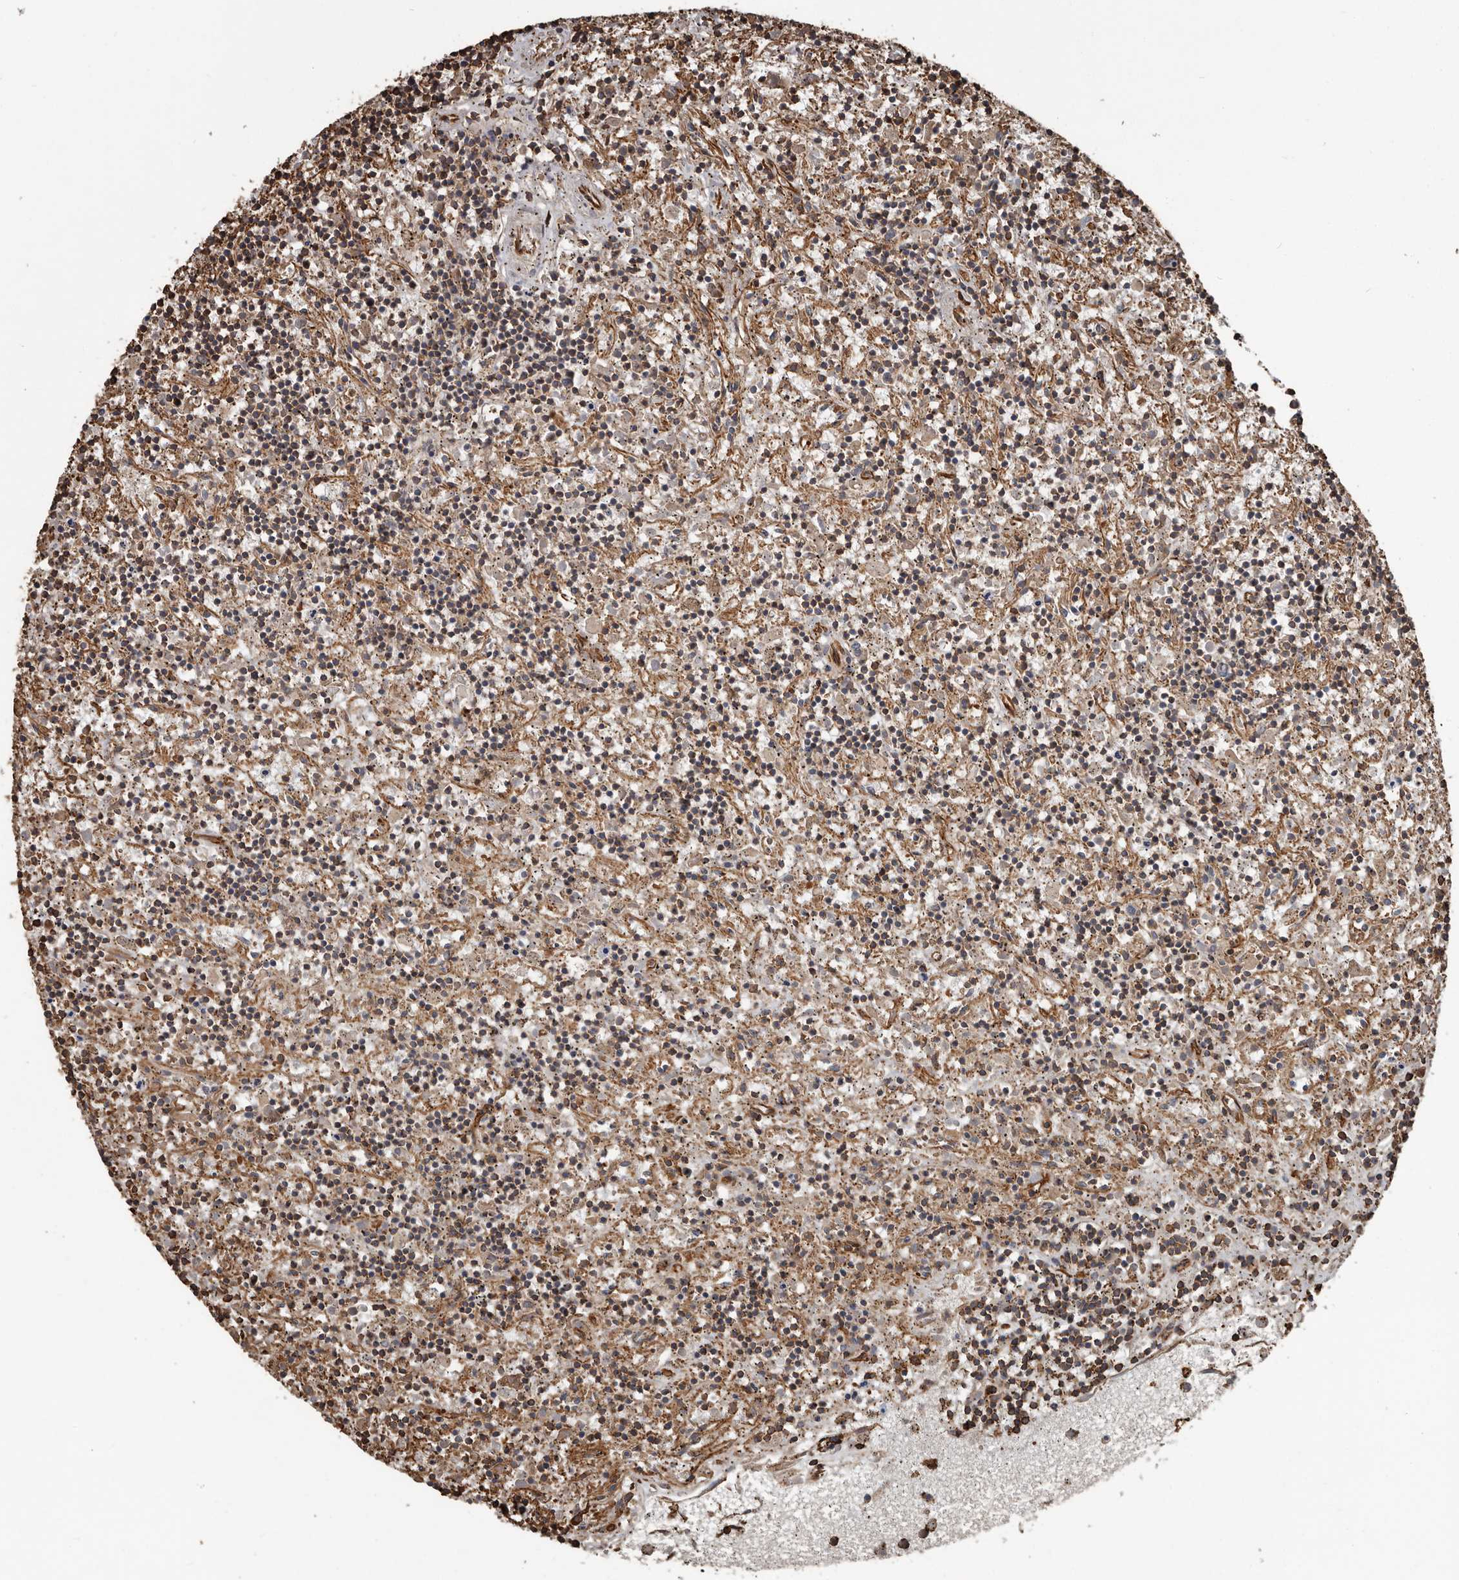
{"staining": {"intensity": "weak", "quantity": "25%-75%", "location": "cytoplasmic/membranous"}, "tissue": "lymphoma", "cell_type": "Tumor cells", "image_type": "cancer", "snomed": [{"axis": "morphology", "description": "Malignant lymphoma, non-Hodgkin's type, Low grade"}, {"axis": "topography", "description": "Spleen"}], "caption": "Brown immunohistochemical staining in human lymphoma demonstrates weak cytoplasmic/membranous staining in approximately 25%-75% of tumor cells. (brown staining indicates protein expression, while blue staining denotes nuclei).", "gene": "DENND6B", "patient": {"sex": "male", "age": 76}}